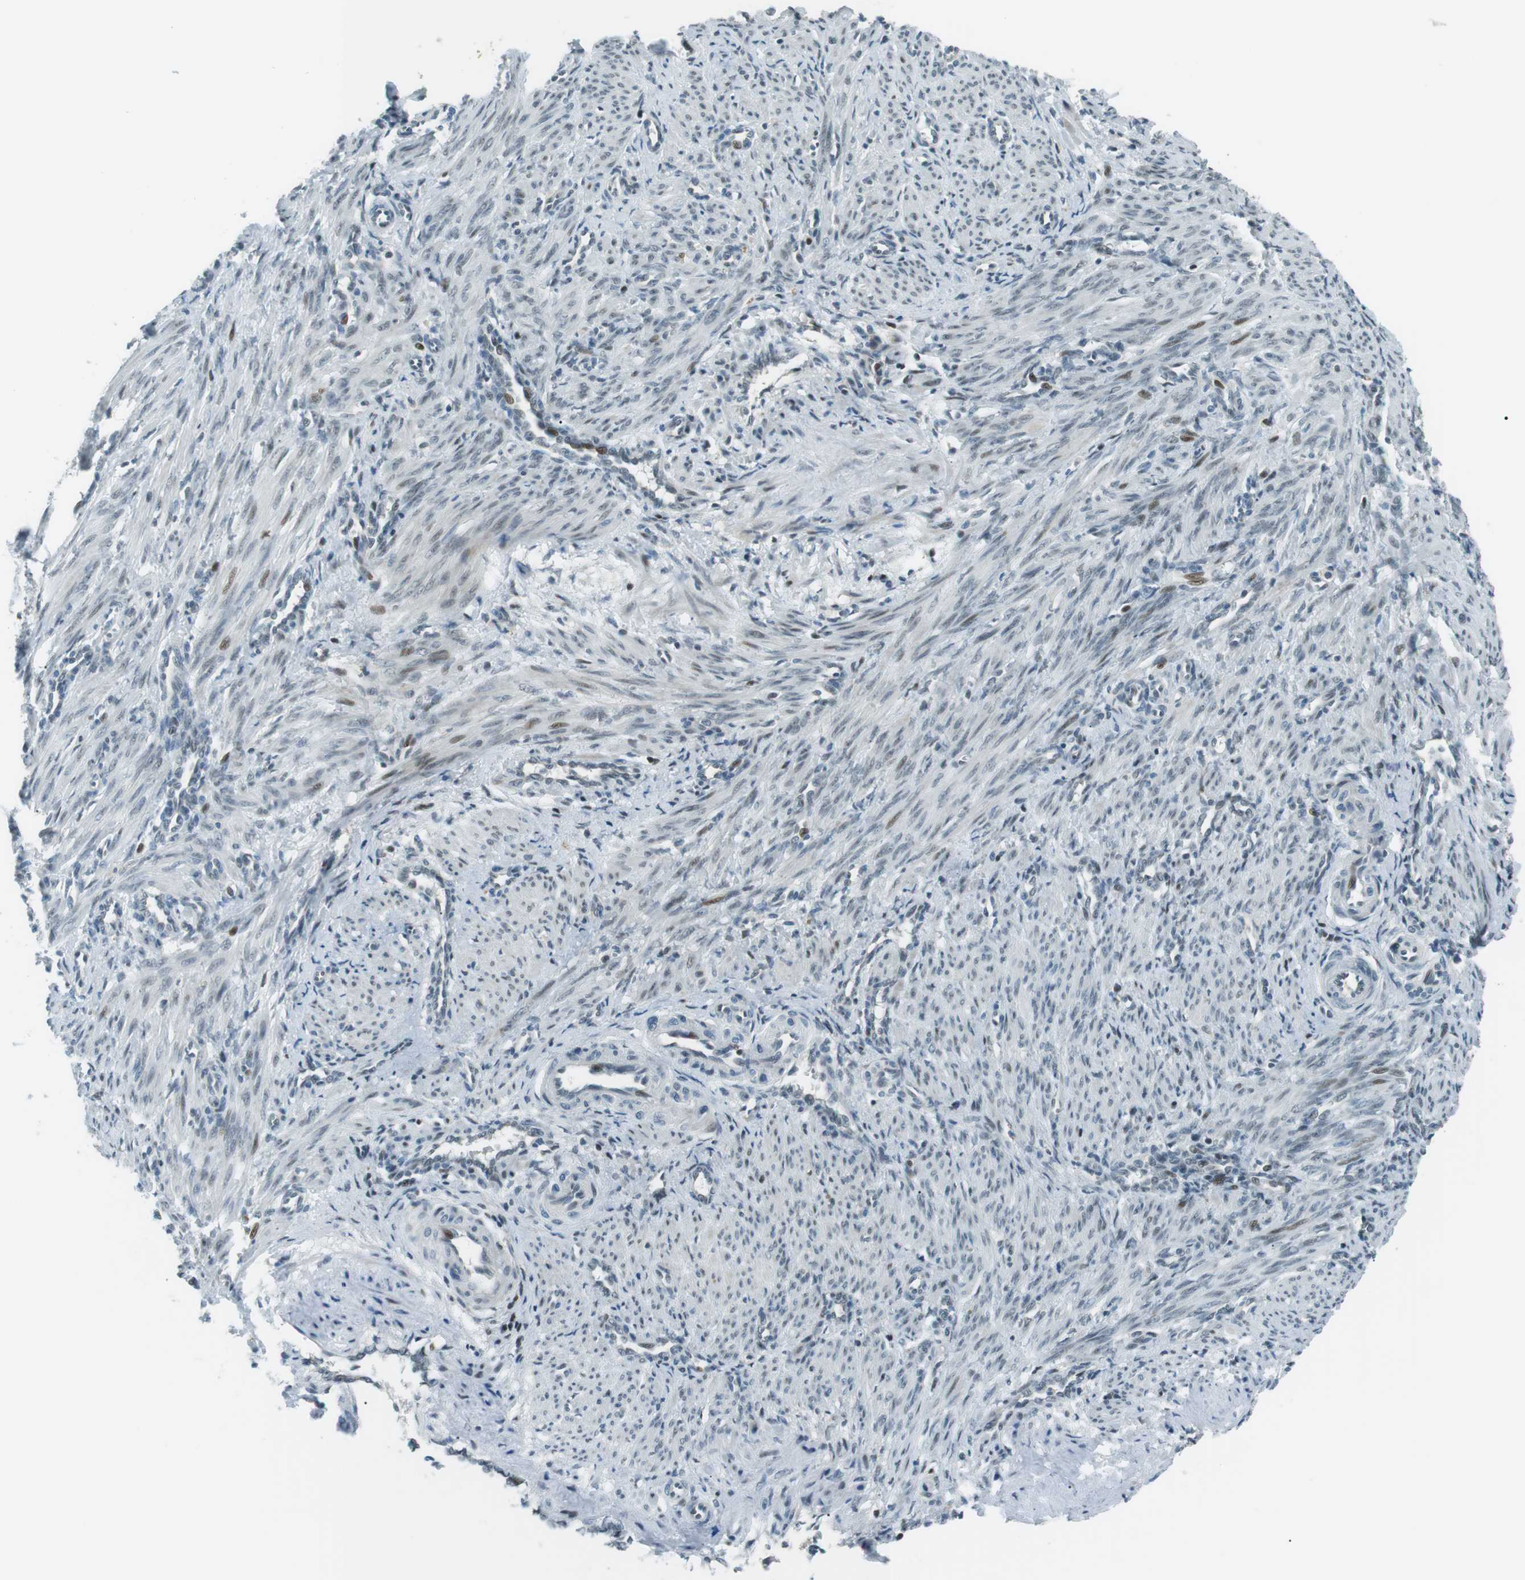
{"staining": {"intensity": "moderate", "quantity": "25%-75%", "location": "cytoplasmic/membranous,nuclear"}, "tissue": "smooth muscle", "cell_type": "Smooth muscle cells", "image_type": "normal", "snomed": [{"axis": "morphology", "description": "Normal tissue, NOS"}, {"axis": "topography", "description": "Endometrium"}], "caption": "This is a micrograph of IHC staining of unremarkable smooth muscle, which shows moderate expression in the cytoplasmic/membranous,nuclear of smooth muscle cells.", "gene": "PJA1", "patient": {"sex": "female", "age": 33}}